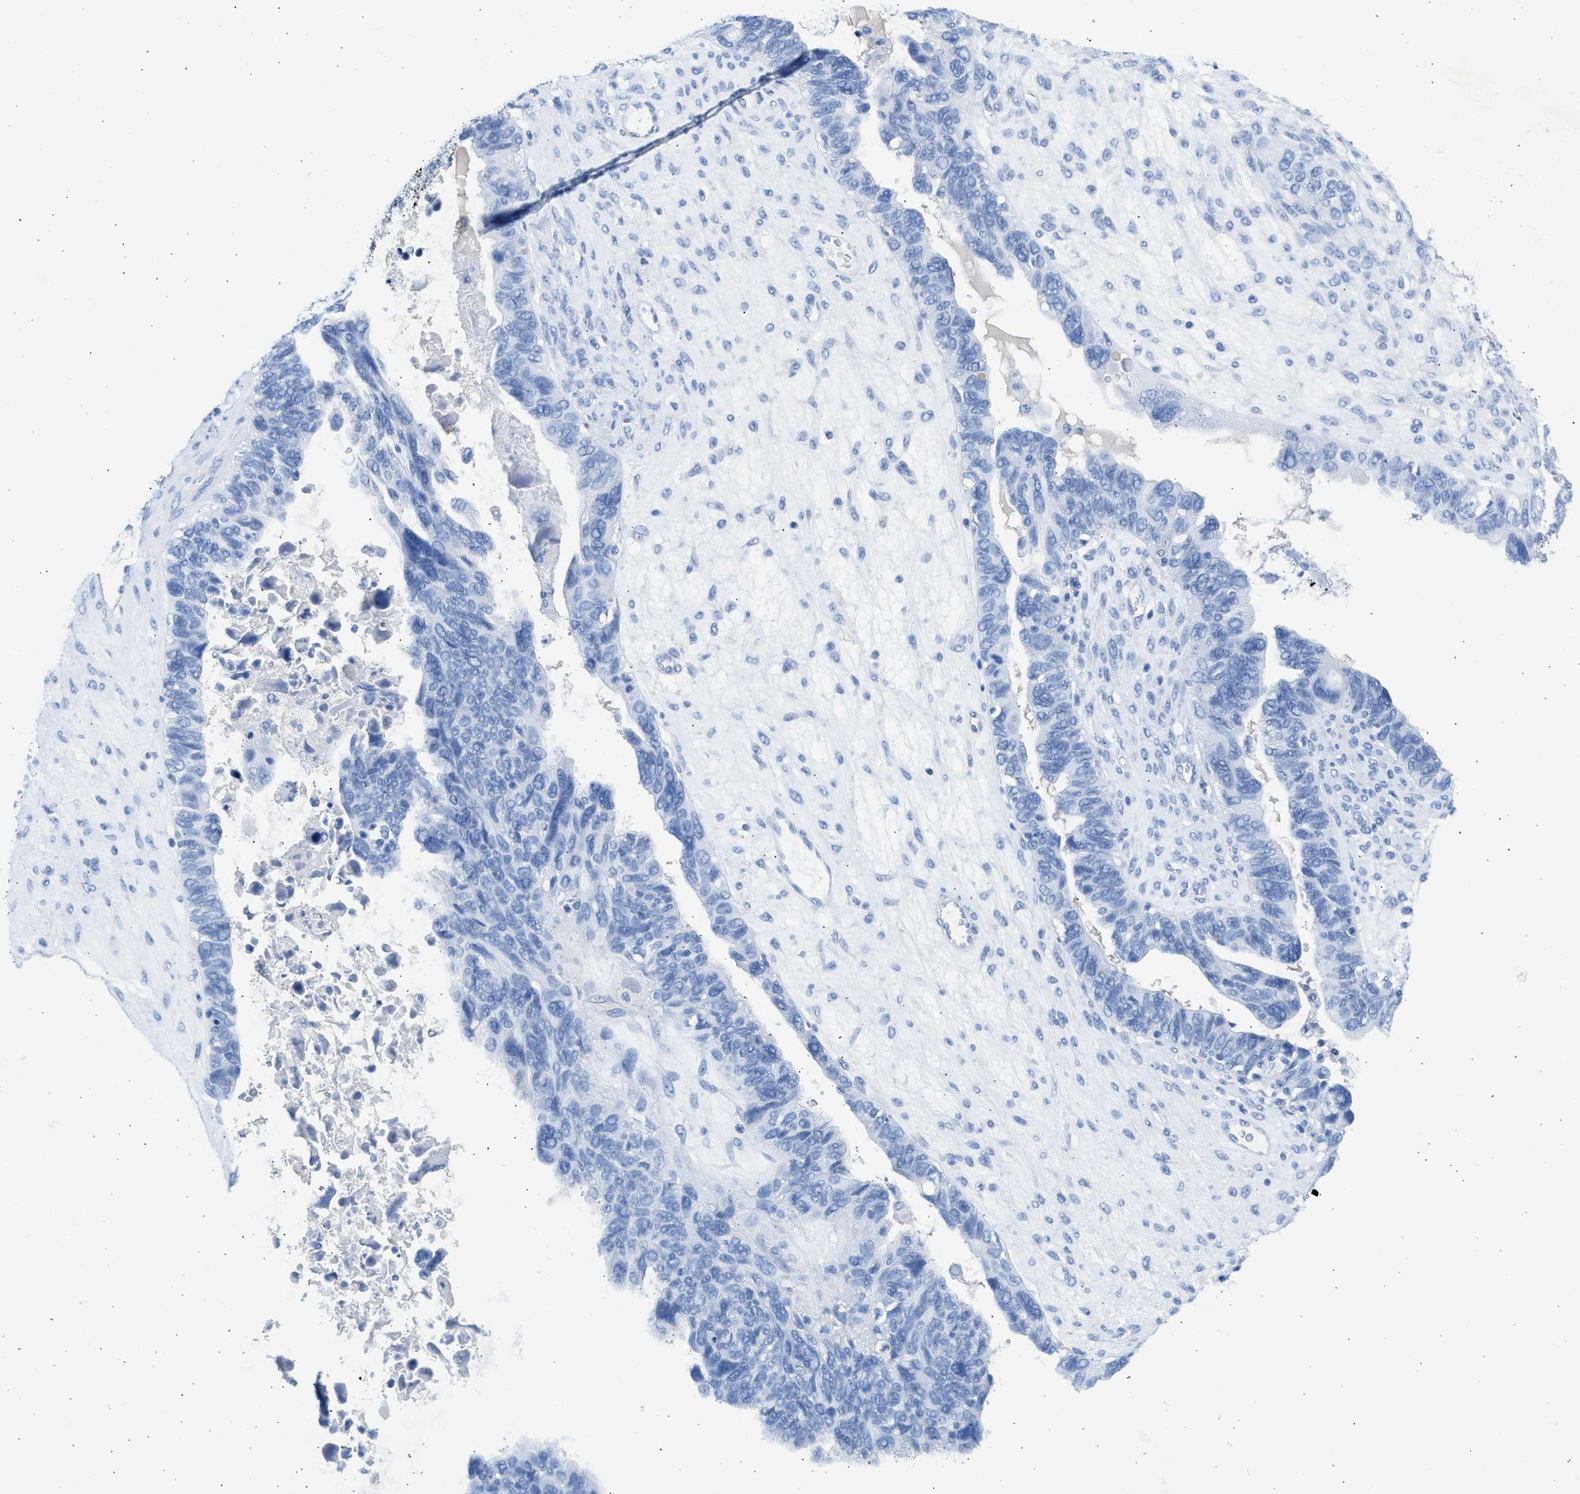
{"staining": {"intensity": "negative", "quantity": "none", "location": "none"}, "tissue": "ovarian cancer", "cell_type": "Tumor cells", "image_type": "cancer", "snomed": [{"axis": "morphology", "description": "Cystadenocarcinoma, serous, NOS"}, {"axis": "topography", "description": "Ovary"}], "caption": "Immunohistochemistry of serous cystadenocarcinoma (ovarian) displays no positivity in tumor cells.", "gene": "SPATA3", "patient": {"sex": "female", "age": 79}}